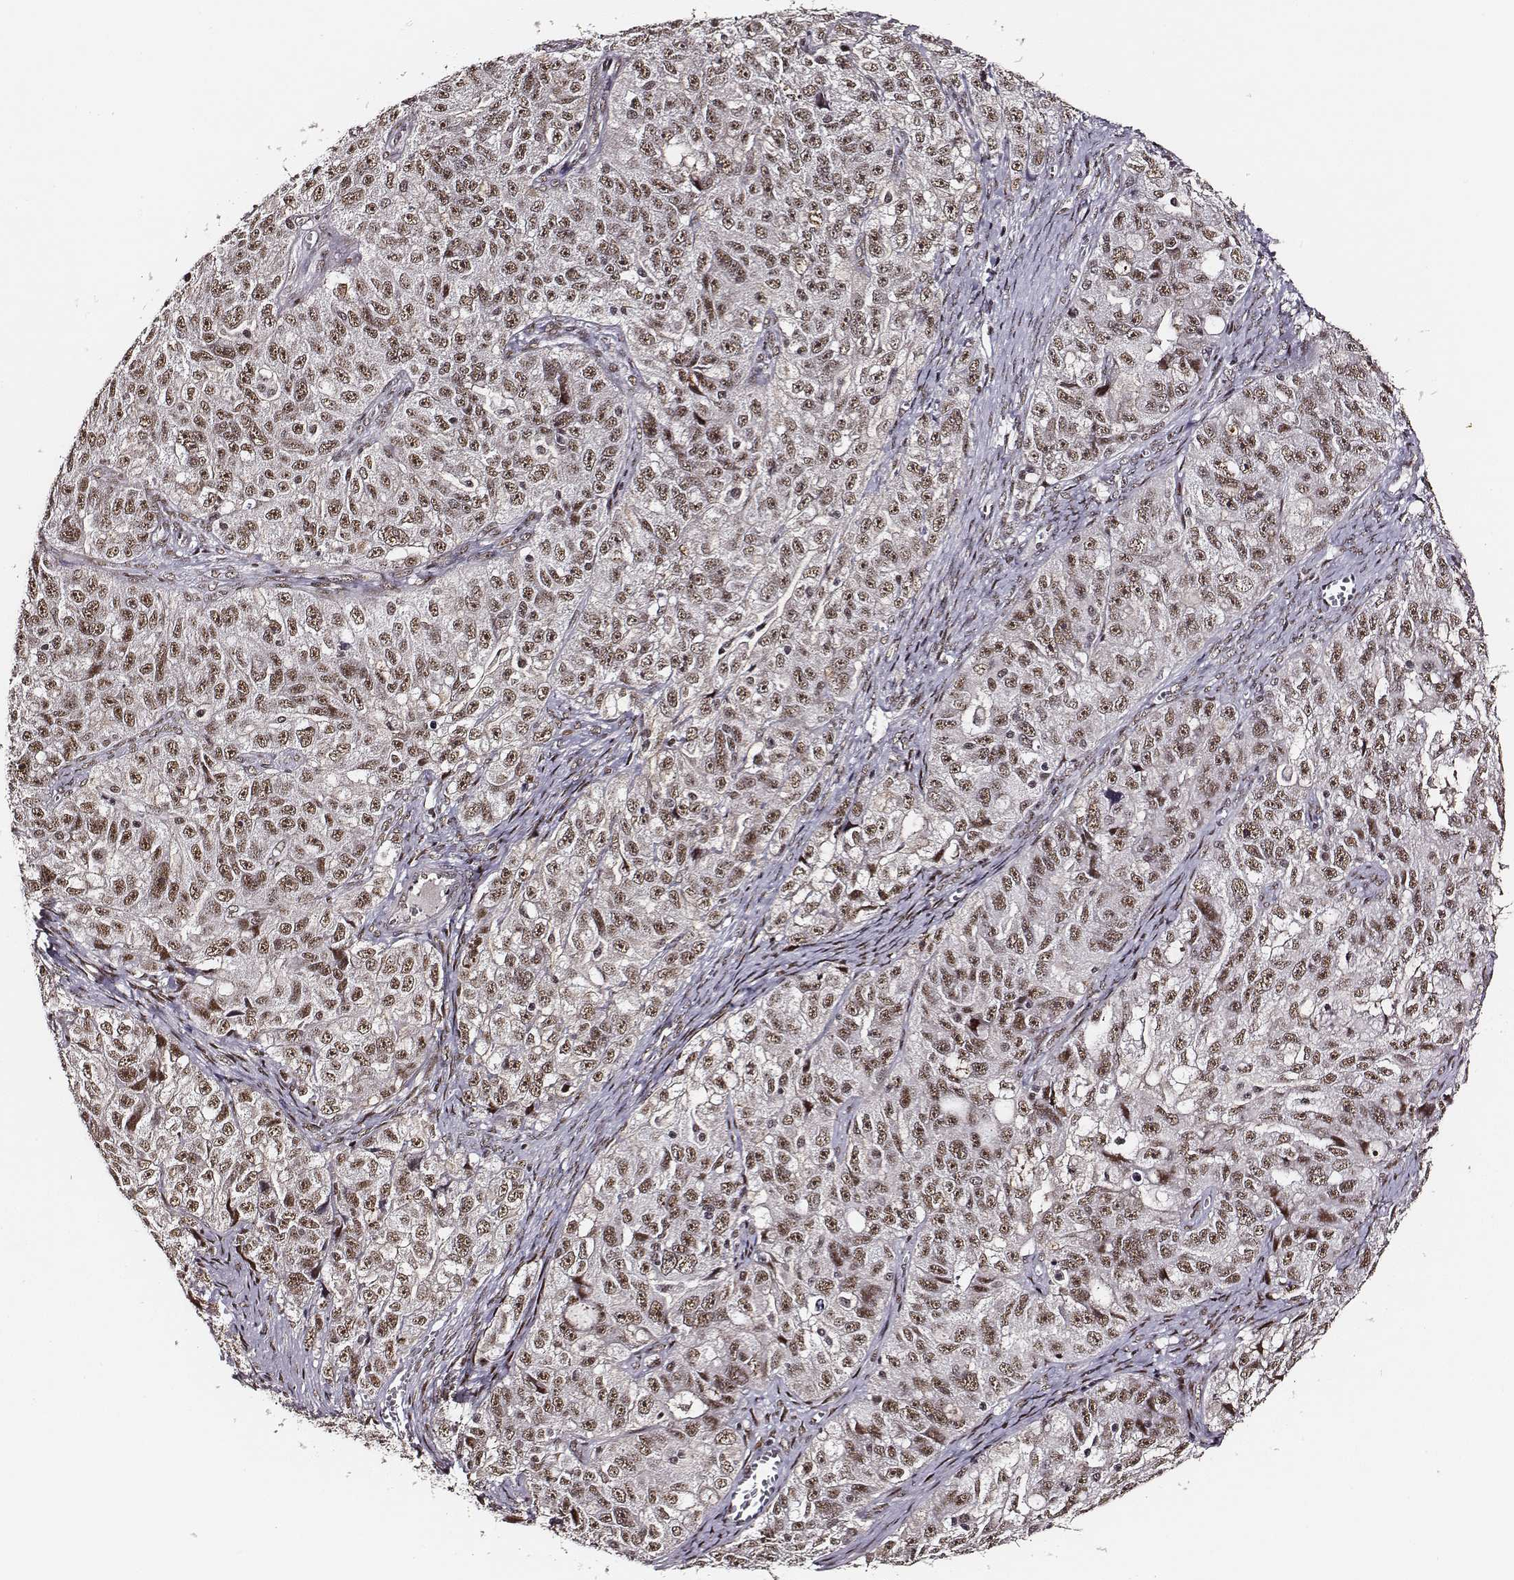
{"staining": {"intensity": "moderate", "quantity": ">75%", "location": "nuclear"}, "tissue": "ovarian cancer", "cell_type": "Tumor cells", "image_type": "cancer", "snomed": [{"axis": "morphology", "description": "Cystadenocarcinoma, serous, NOS"}, {"axis": "topography", "description": "Ovary"}], "caption": "IHC photomicrograph of neoplastic tissue: ovarian cancer stained using immunohistochemistry demonstrates medium levels of moderate protein expression localized specifically in the nuclear of tumor cells, appearing as a nuclear brown color.", "gene": "PPARA", "patient": {"sex": "female", "age": 51}}